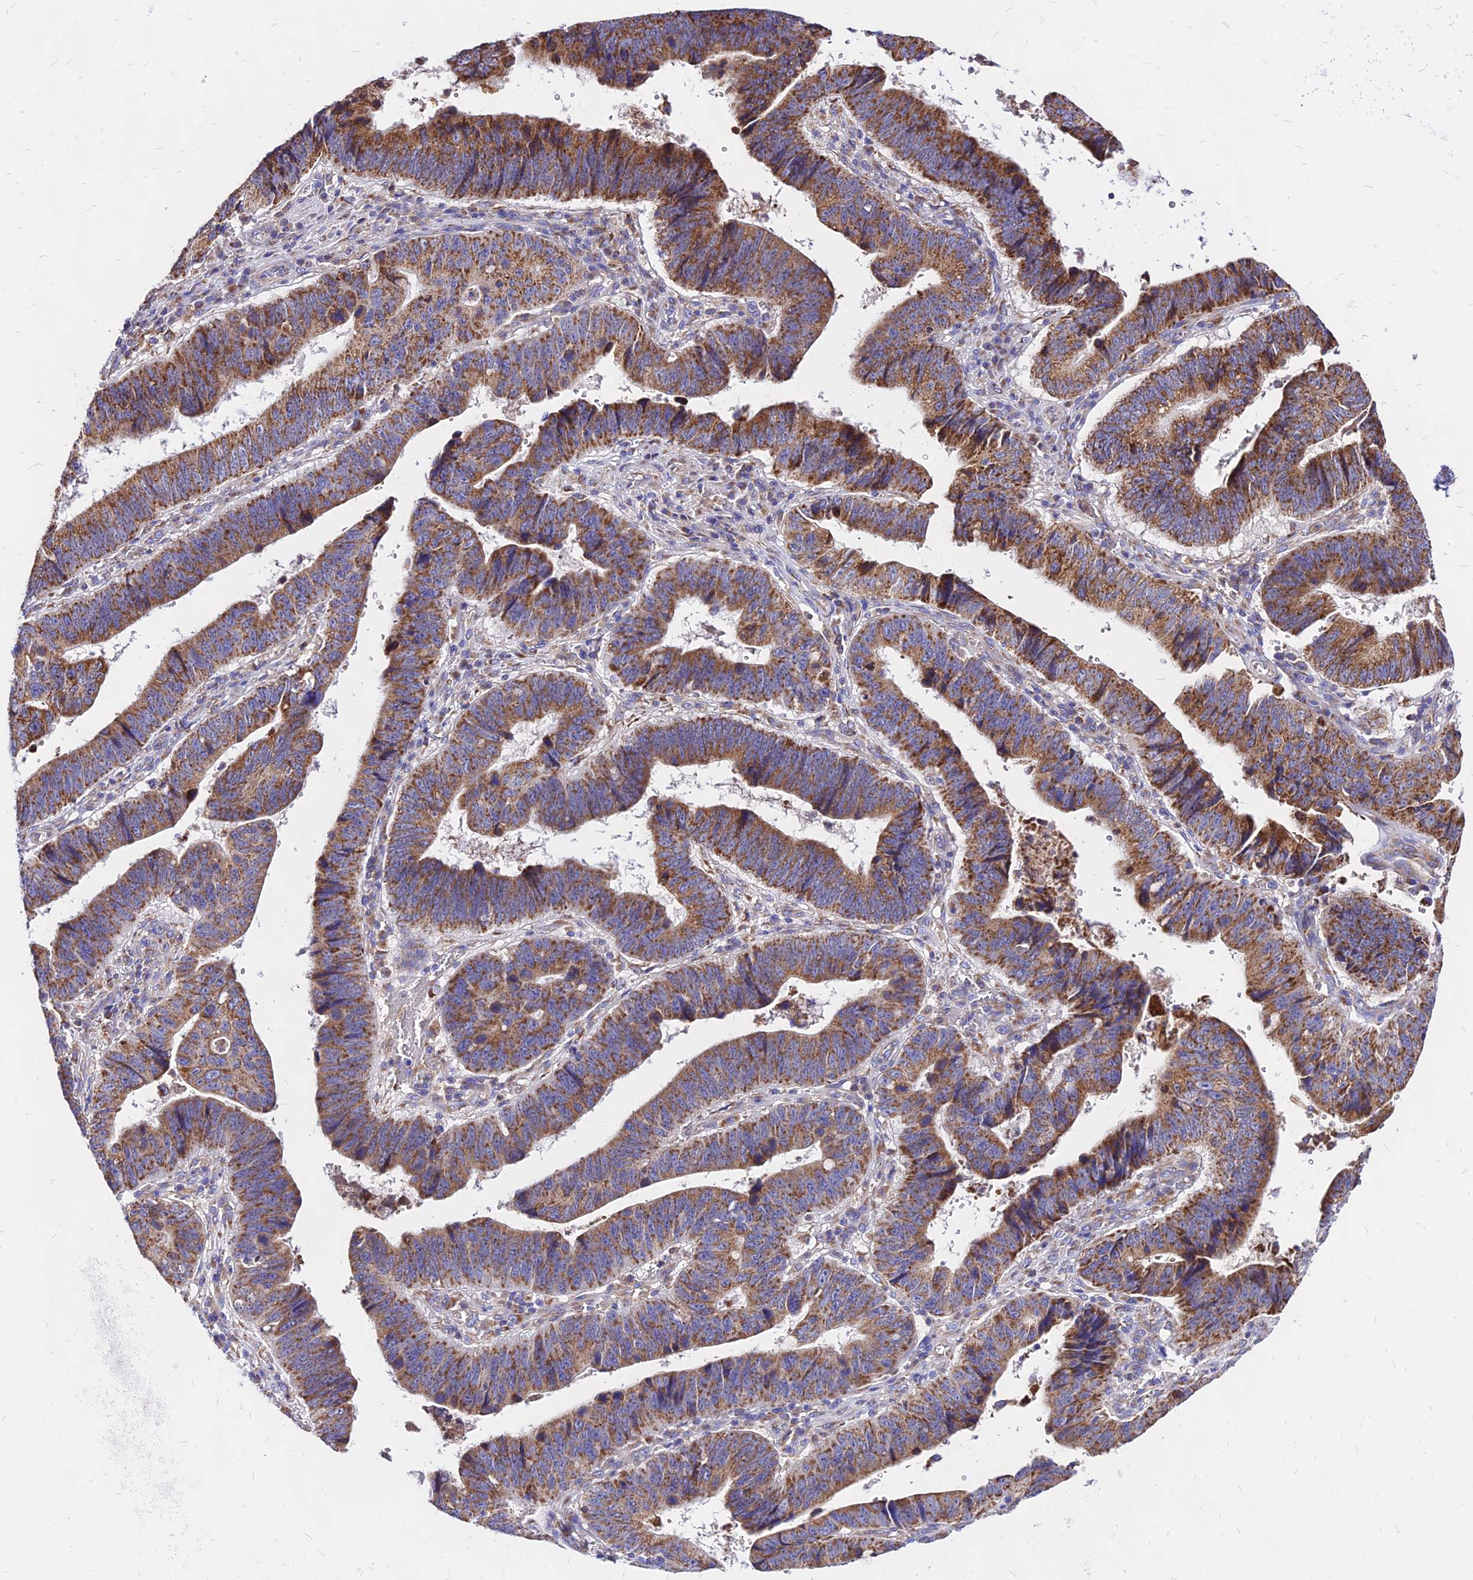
{"staining": {"intensity": "strong", "quantity": ">75%", "location": "cytoplasmic/membranous"}, "tissue": "stomach cancer", "cell_type": "Tumor cells", "image_type": "cancer", "snomed": [{"axis": "morphology", "description": "Adenocarcinoma, NOS"}, {"axis": "topography", "description": "Stomach"}], "caption": "High-power microscopy captured an IHC image of stomach adenocarcinoma, revealing strong cytoplasmic/membranous positivity in about >75% of tumor cells. (DAB (3,3'-diaminobenzidine) IHC, brown staining for protein, blue staining for nuclei).", "gene": "MRPL3", "patient": {"sex": "male", "age": 59}}